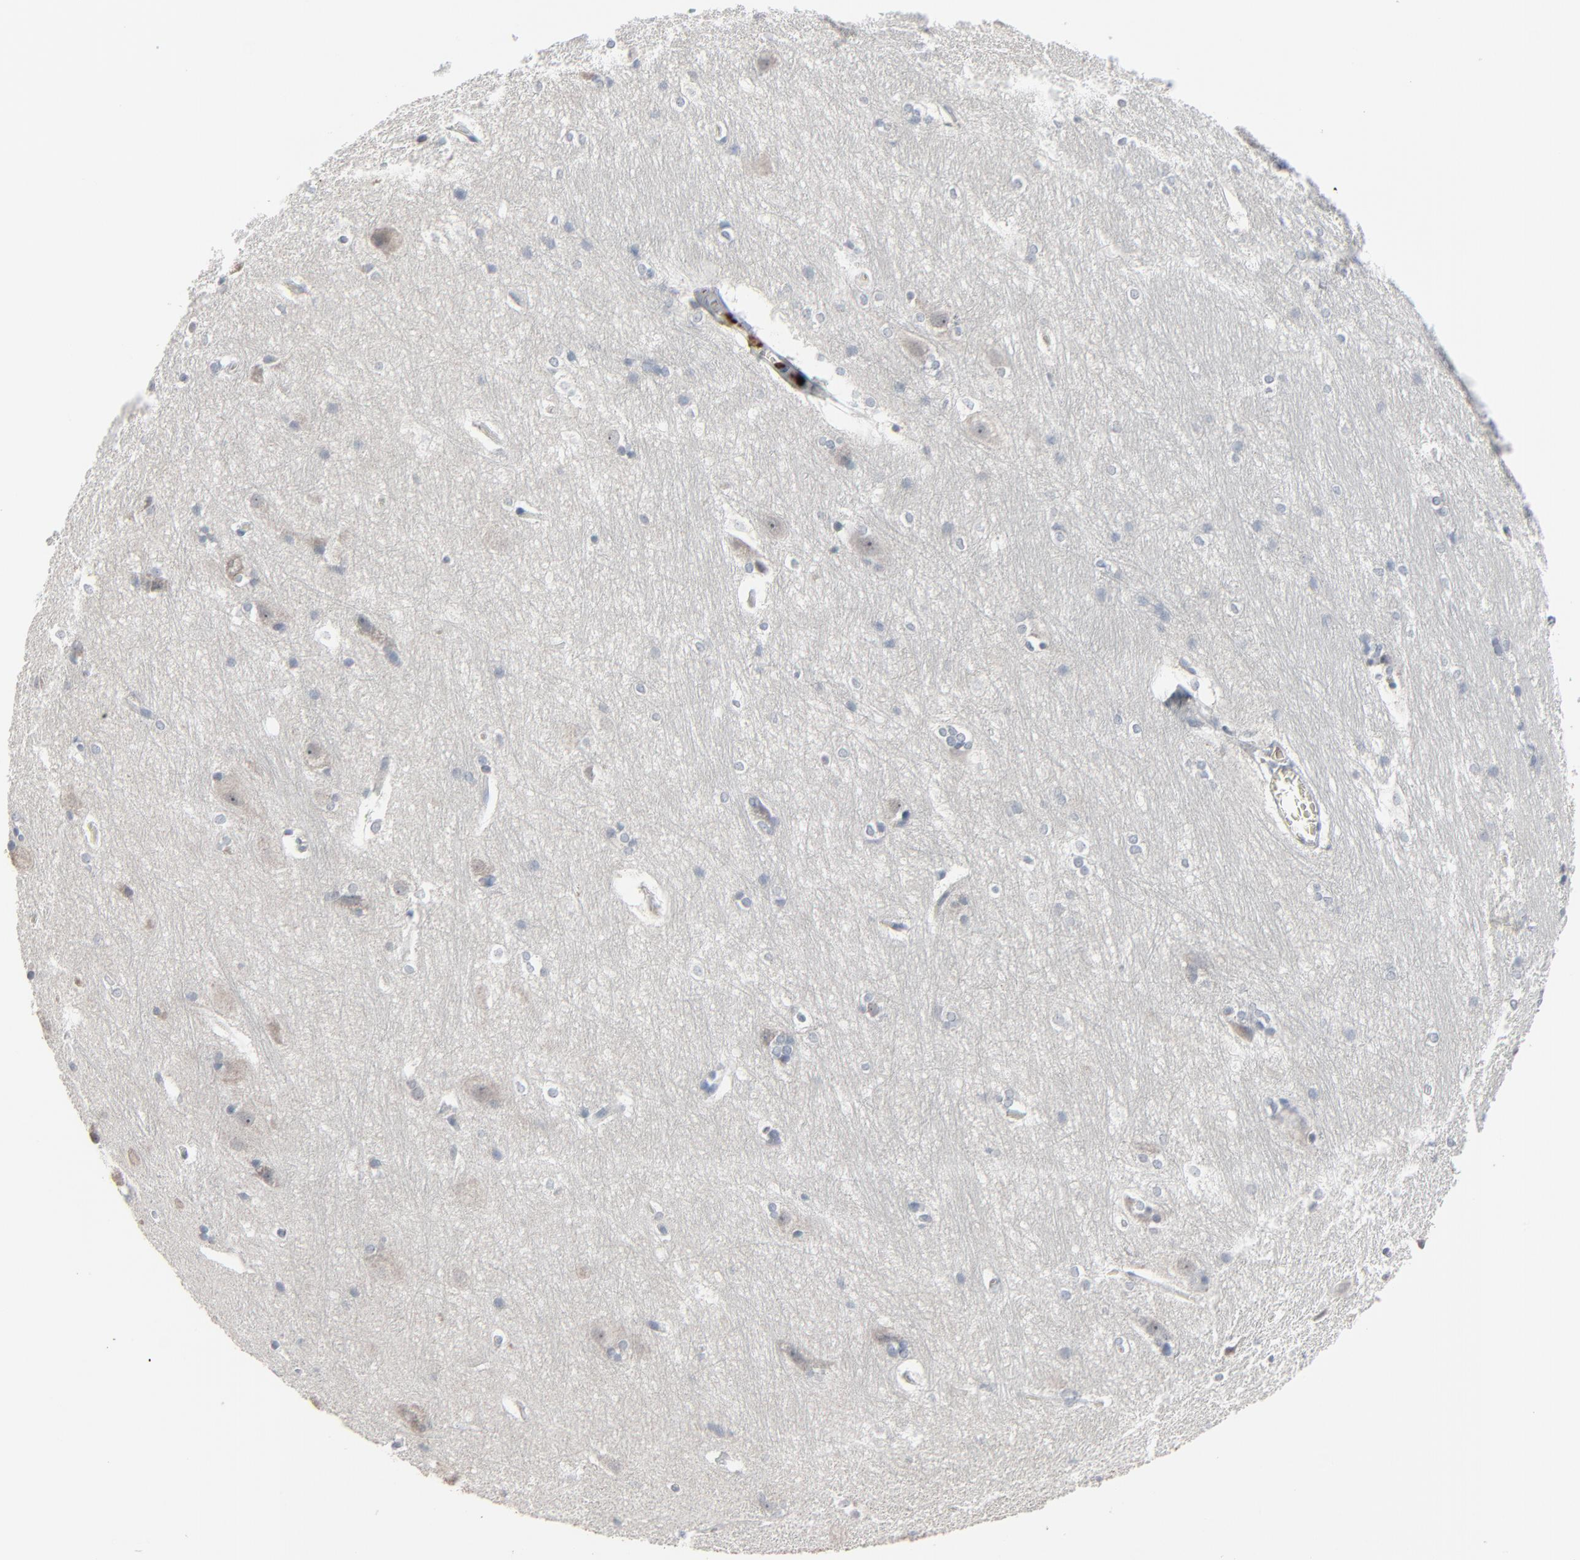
{"staining": {"intensity": "negative", "quantity": "none", "location": "none"}, "tissue": "hippocampus", "cell_type": "Glial cells", "image_type": "normal", "snomed": [{"axis": "morphology", "description": "Normal tissue, NOS"}, {"axis": "topography", "description": "Hippocampus"}], "caption": "Protein analysis of normal hippocampus displays no significant expression in glial cells.", "gene": "SAGE1", "patient": {"sex": "female", "age": 19}}